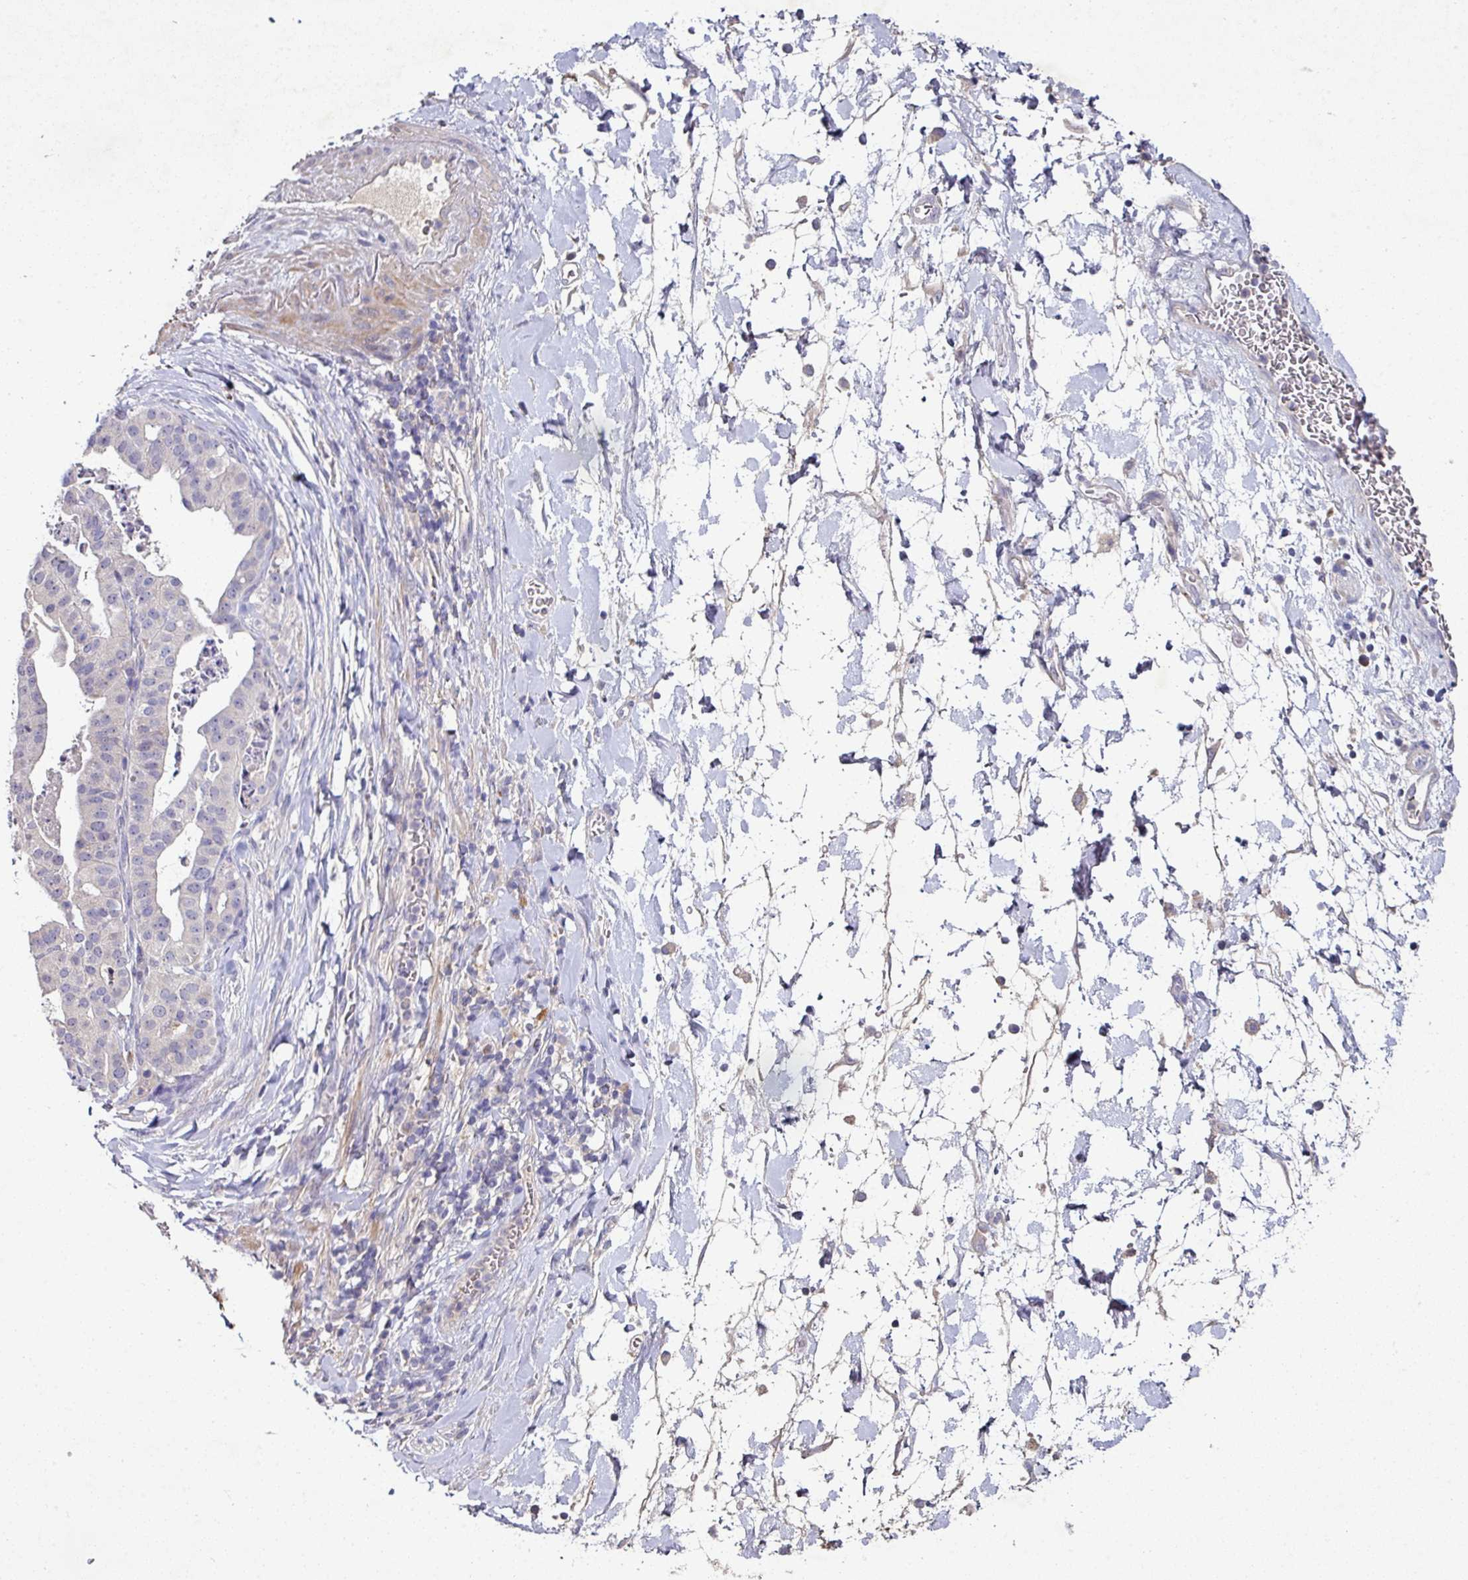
{"staining": {"intensity": "negative", "quantity": "none", "location": "none"}, "tissue": "stomach cancer", "cell_type": "Tumor cells", "image_type": "cancer", "snomed": [{"axis": "morphology", "description": "Adenocarcinoma, NOS"}, {"axis": "topography", "description": "Stomach"}], "caption": "IHC of human stomach cancer (adenocarcinoma) shows no expression in tumor cells.", "gene": "AEBP2", "patient": {"sex": "male", "age": 48}}